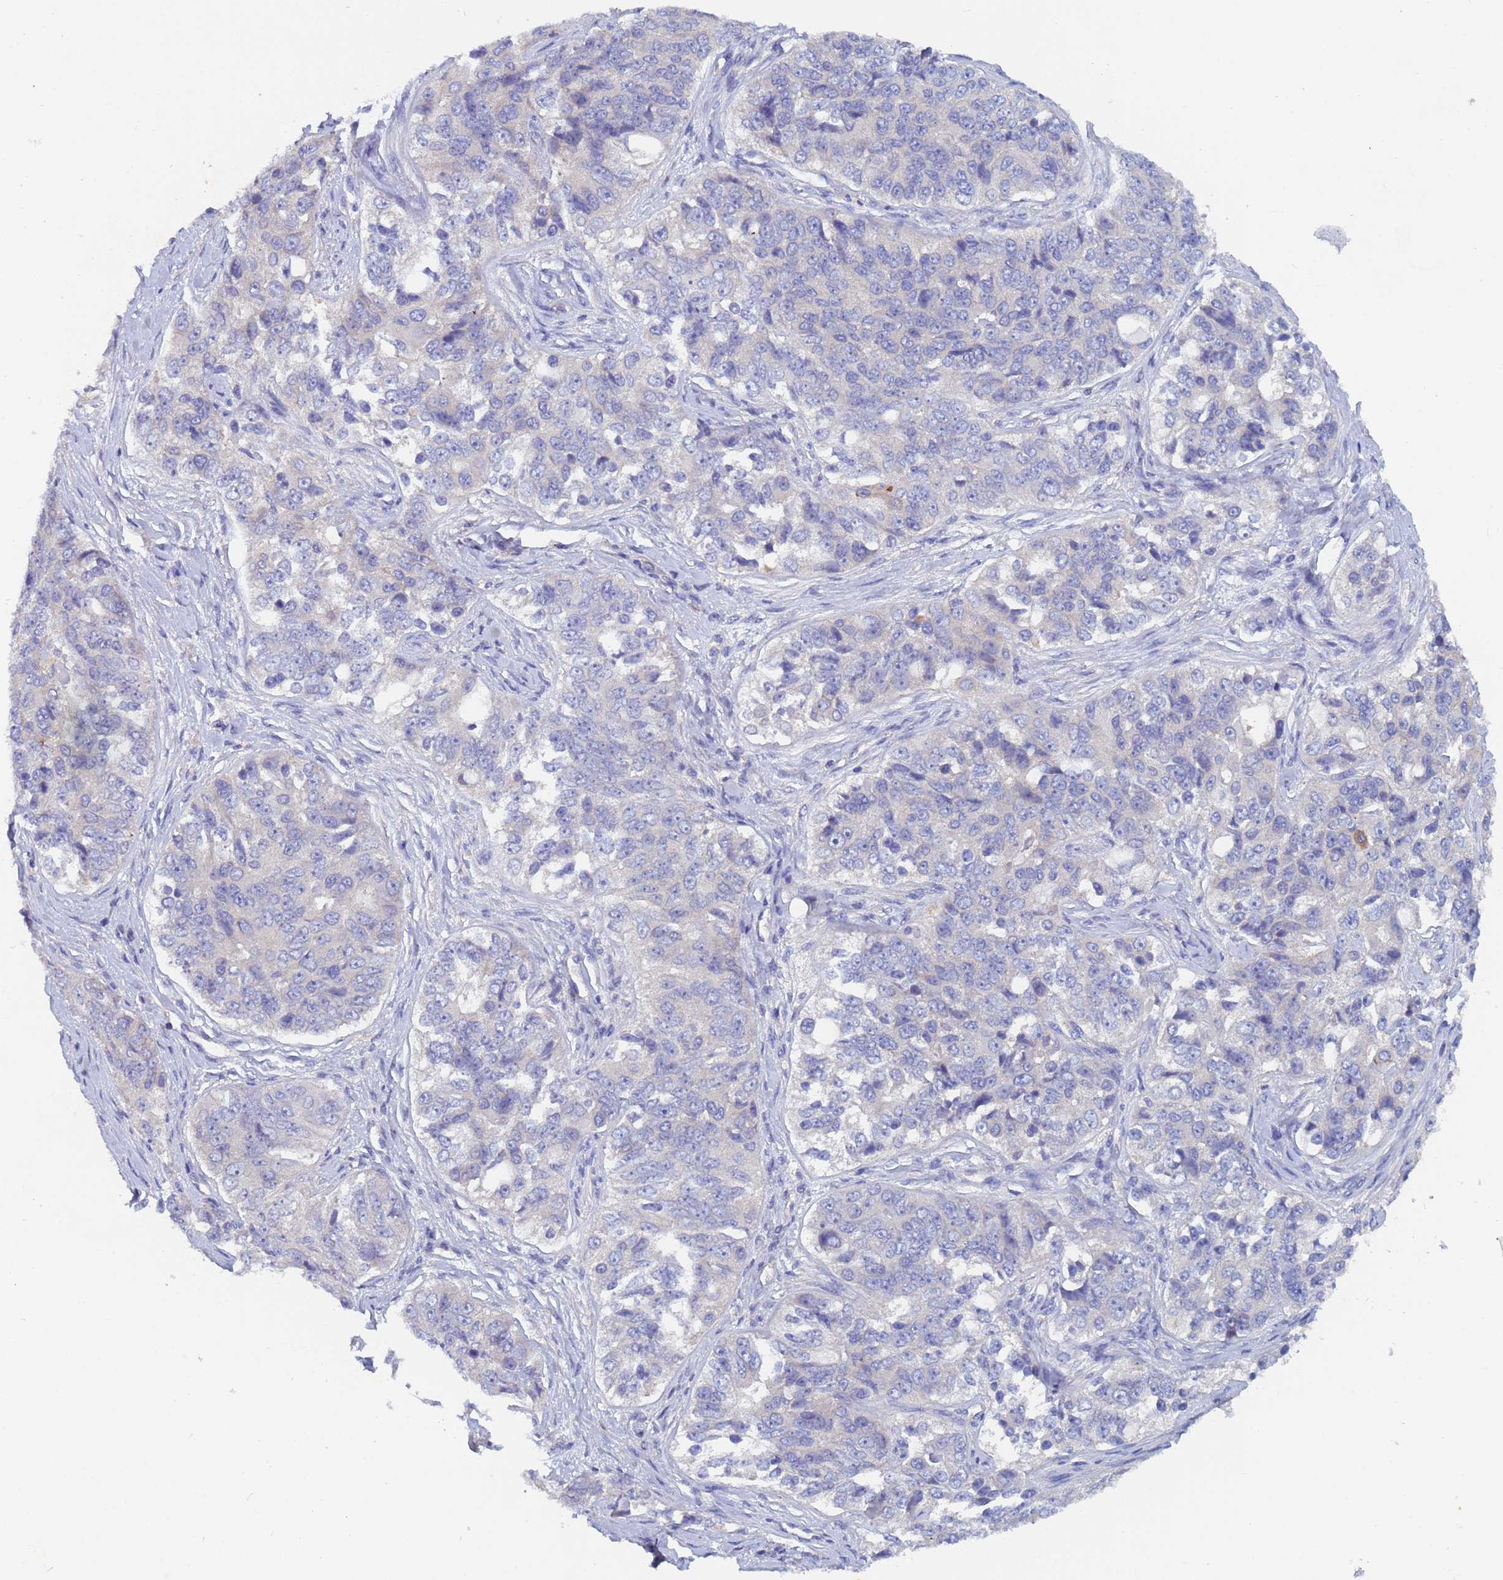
{"staining": {"intensity": "negative", "quantity": "none", "location": "none"}, "tissue": "ovarian cancer", "cell_type": "Tumor cells", "image_type": "cancer", "snomed": [{"axis": "morphology", "description": "Carcinoma, endometroid"}, {"axis": "topography", "description": "Ovary"}], "caption": "Immunohistochemistry micrograph of ovarian endometroid carcinoma stained for a protein (brown), which exhibits no expression in tumor cells.", "gene": "UBE2O", "patient": {"sex": "female", "age": 51}}